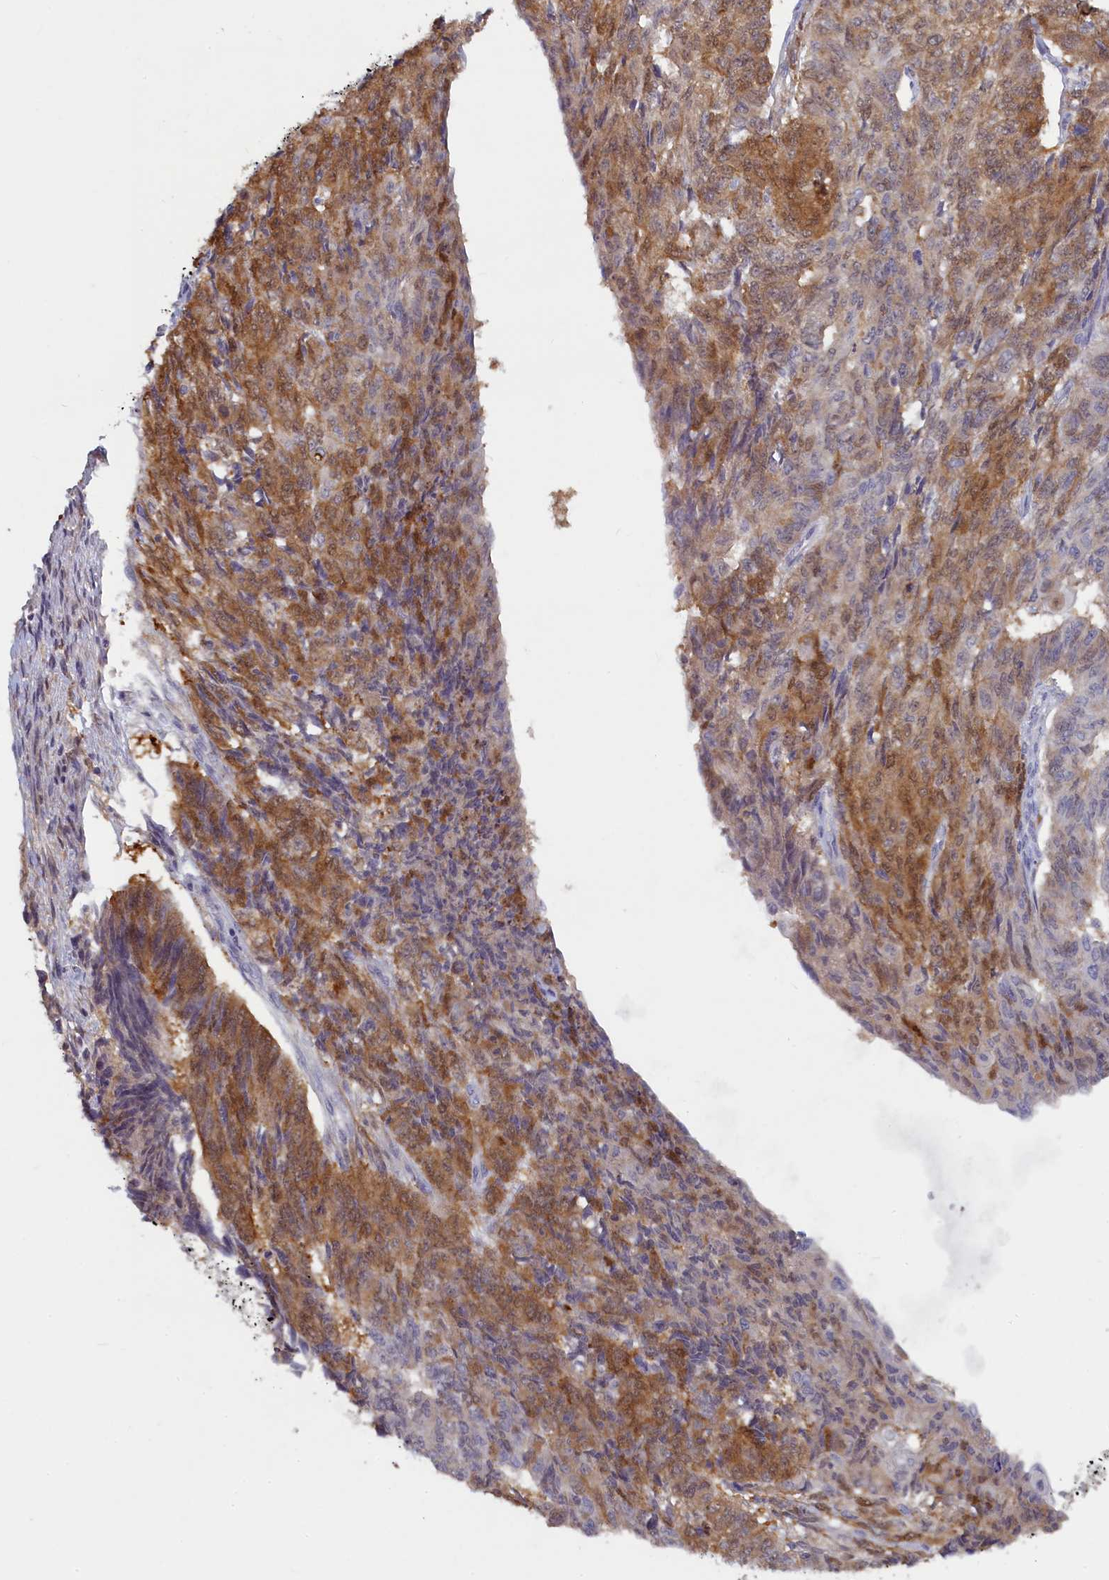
{"staining": {"intensity": "strong", "quantity": "25%-75%", "location": "cytoplasmic/membranous,nuclear"}, "tissue": "endometrial cancer", "cell_type": "Tumor cells", "image_type": "cancer", "snomed": [{"axis": "morphology", "description": "Adenocarcinoma, NOS"}, {"axis": "topography", "description": "Endometrium"}], "caption": "IHC photomicrograph of neoplastic tissue: endometrial cancer (adenocarcinoma) stained using immunohistochemistry reveals high levels of strong protein expression localized specifically in the cytoplasmic/membranous and nuclear of tumor cells, appearing as a cytoplasmic/membranous and nuclear brown color.", "gene": "UCHL3", "patient": {"sex": "female", "age": 32}}